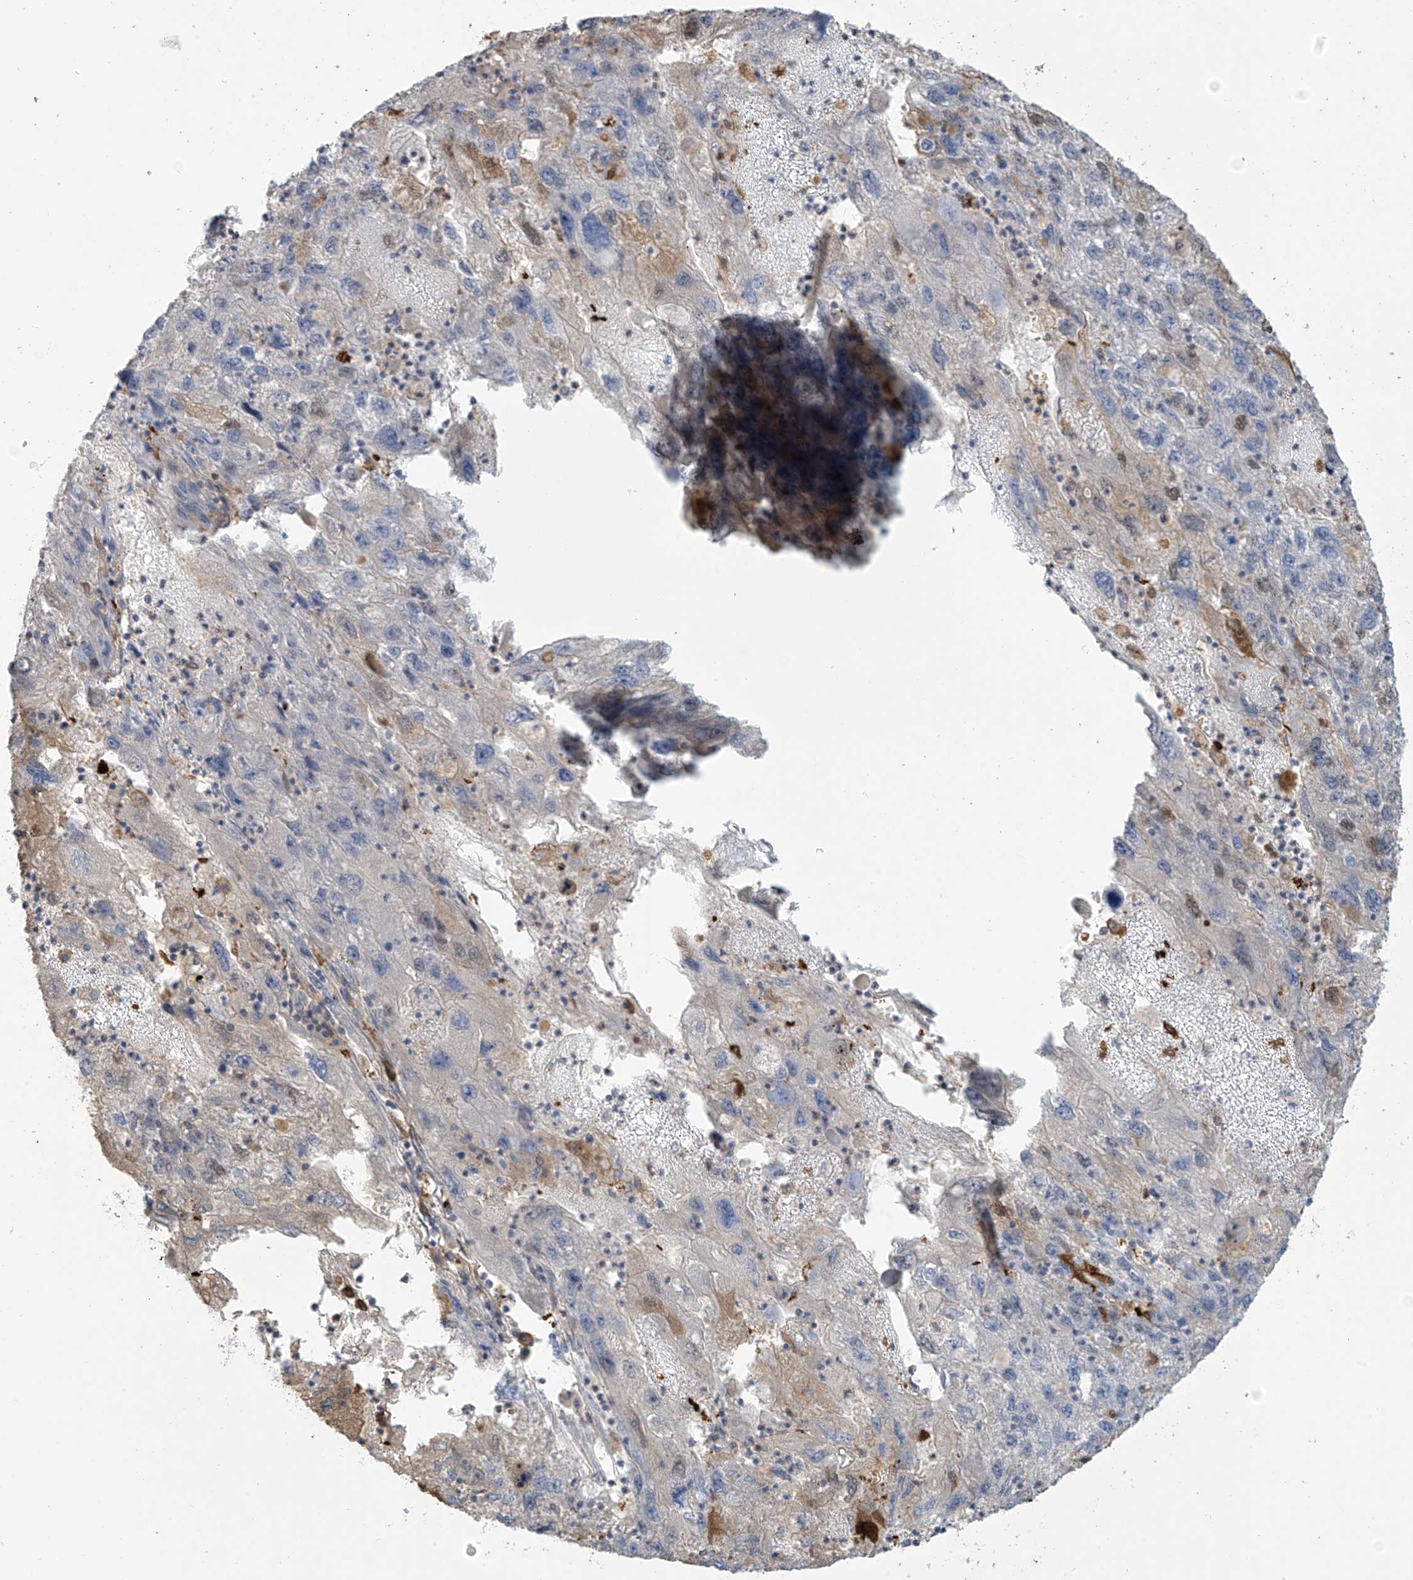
{"staining": {"intensity": "moderate", "quantity": "<25%", "location": "cytoplasmic/membranous"}, "tissue": "endometrial cancer", "cell_type": "Tumor cells", "image_type": "cancer", "snomed": [{"axis": "morphology", "description": "Adenocarcinoma, NOS"}, {"axis": "topography", "description": "Endometrium"}], "caption": "The photomicrograph demonstrates immunohistochemical staining of endometrial cancer (adenocarcinoma). There is moderate cytoplasmic/membranous positivity is appreciated in about <25% of tumor cells.", "gene": "TAGAP", "patient": {"sex": "female", "age": 49}}